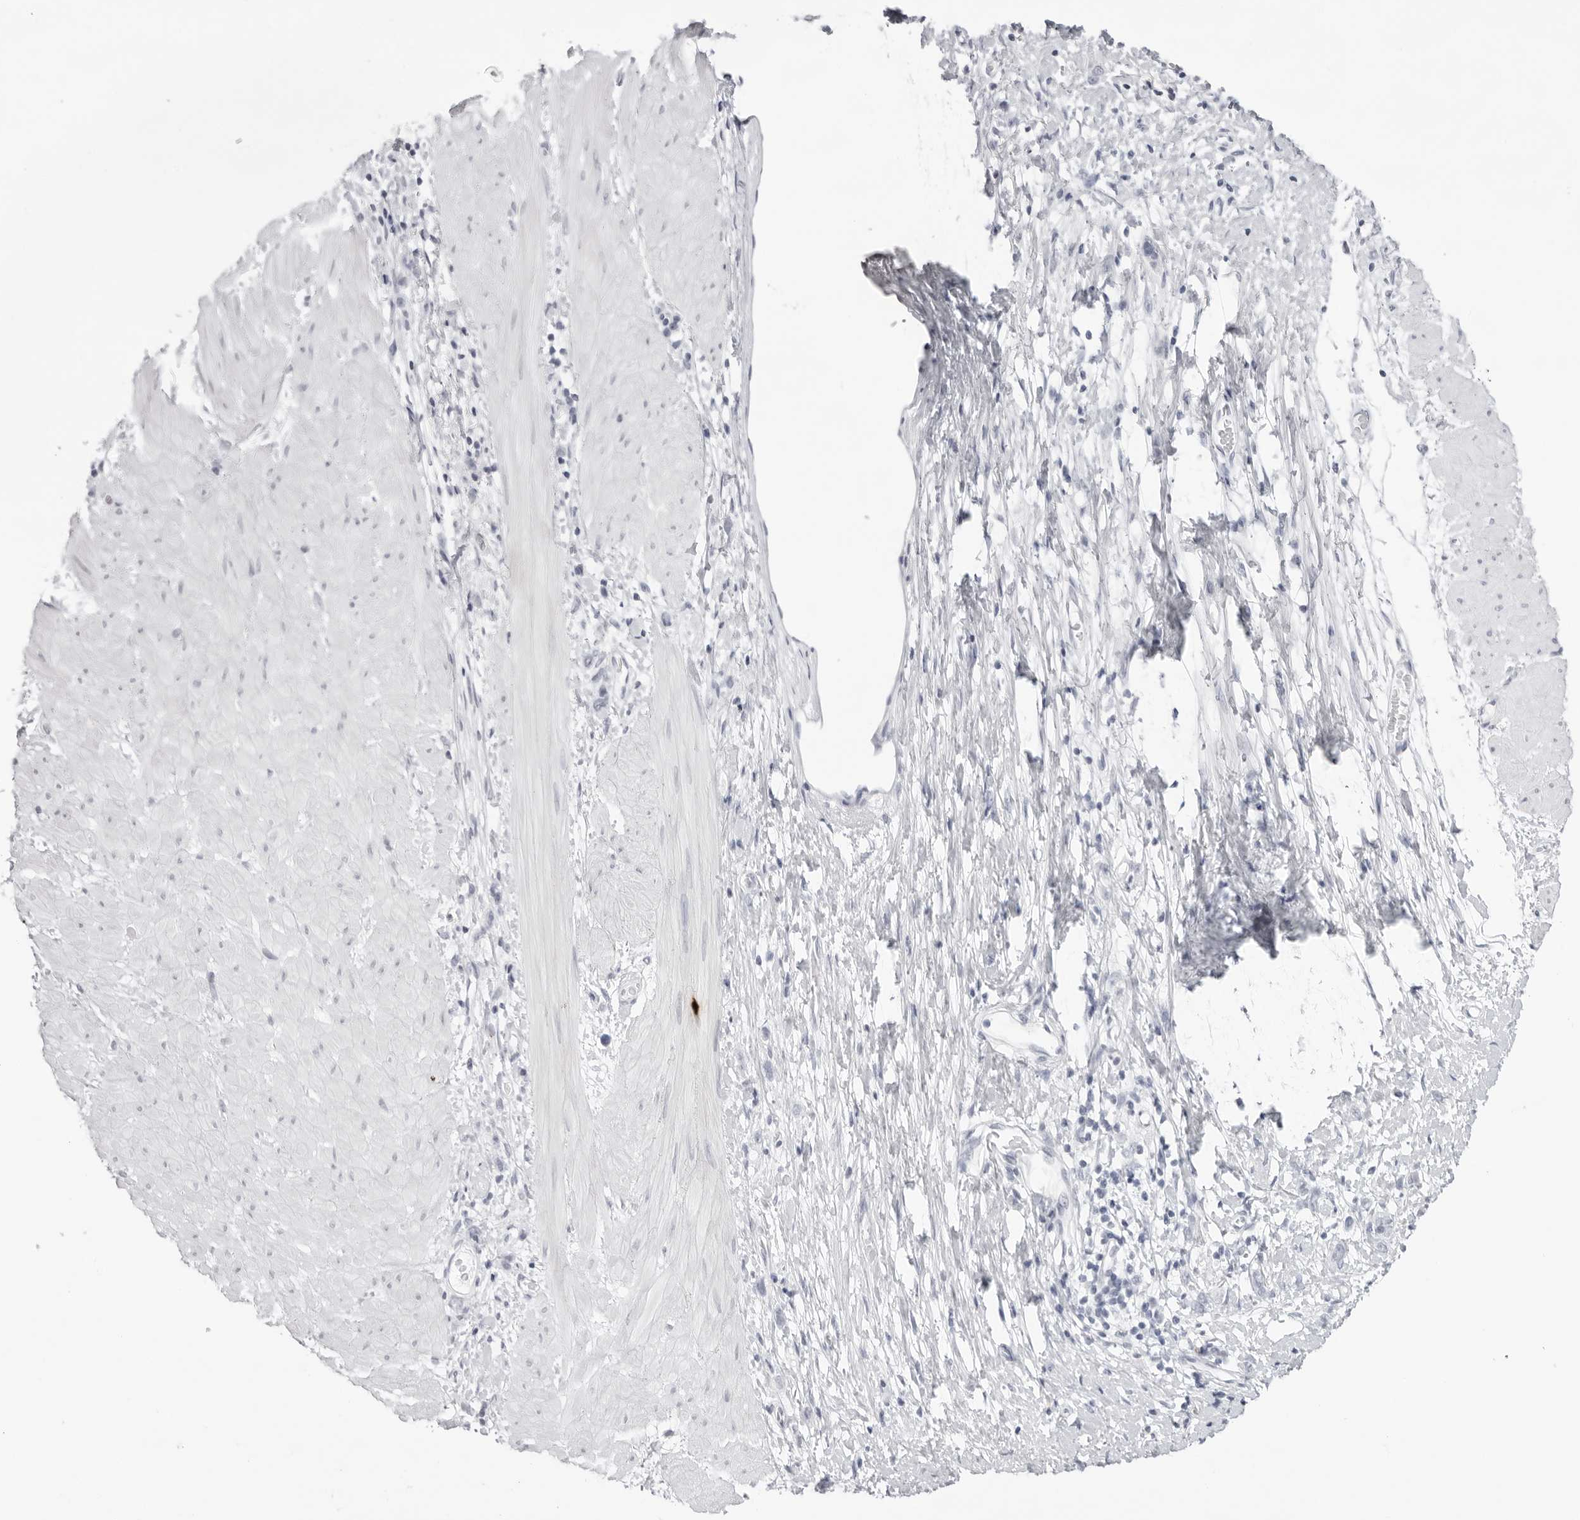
{"staining": {"intensity": "negative", "quantity": "none", "location": "none"}, "tissue": "stomach cancer", "cell_type": "Tumor cells", "image_type": "cancer", "snomed": [{"axis": "morphology", "description": "Adenocarcinoma, NOS"}, {"axis": "topography", "description": "Stomach"}], "caption": "DAB immunohistochemical staining of human stomach cancer (adenocarcinoma) exhibits no significant staining in tumor cells. (Immunohistochemistry, brightfield microscopy, high magnification).", "gene": "KLK12", "patient": {"sex": "female", "age": 76}}